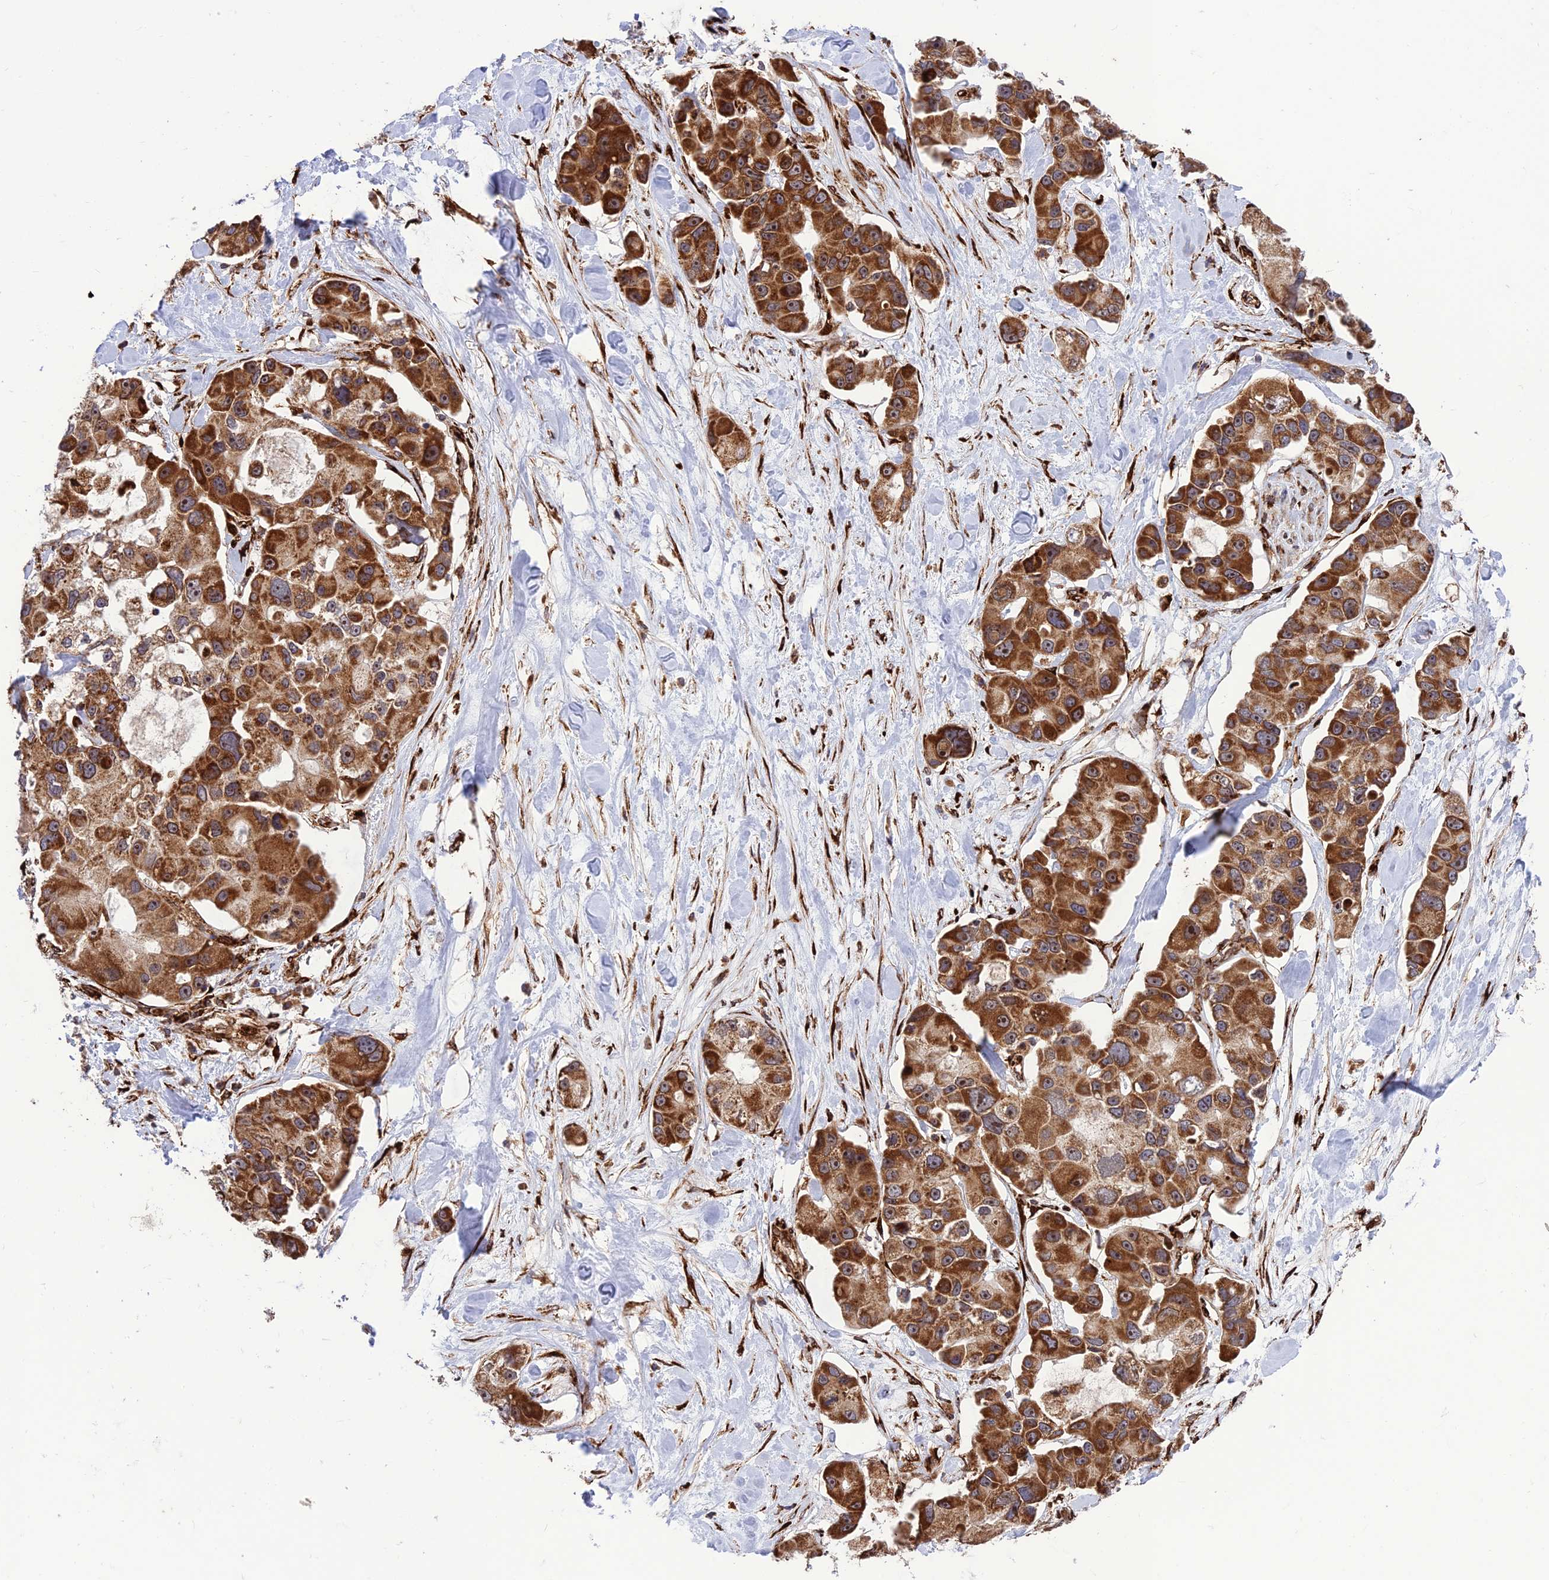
{"staining": {"intensity": "strong", "quantity": ">75%", "location": "cytoplasmic/membranous,nuclear"}, "tissue": "lung cancer", "cell_type": "Tumor cells", "image_type": "cancer", "snomed": [{"axis": "morphology", "description": "Adenocarcinoma, NOS"}, {"axis": "topography", "description": "Lung"}], "caption": "This histopathology image shows immunohistochemistry (IHC) staining of lung cancer (adenocarcinoma), with high strong cytoplasmic/membranous and nuclear positivity in approximately >75% of tumor cells.", "gene": "CRTAP", "patient": {"sex": "female", "age": 54}}